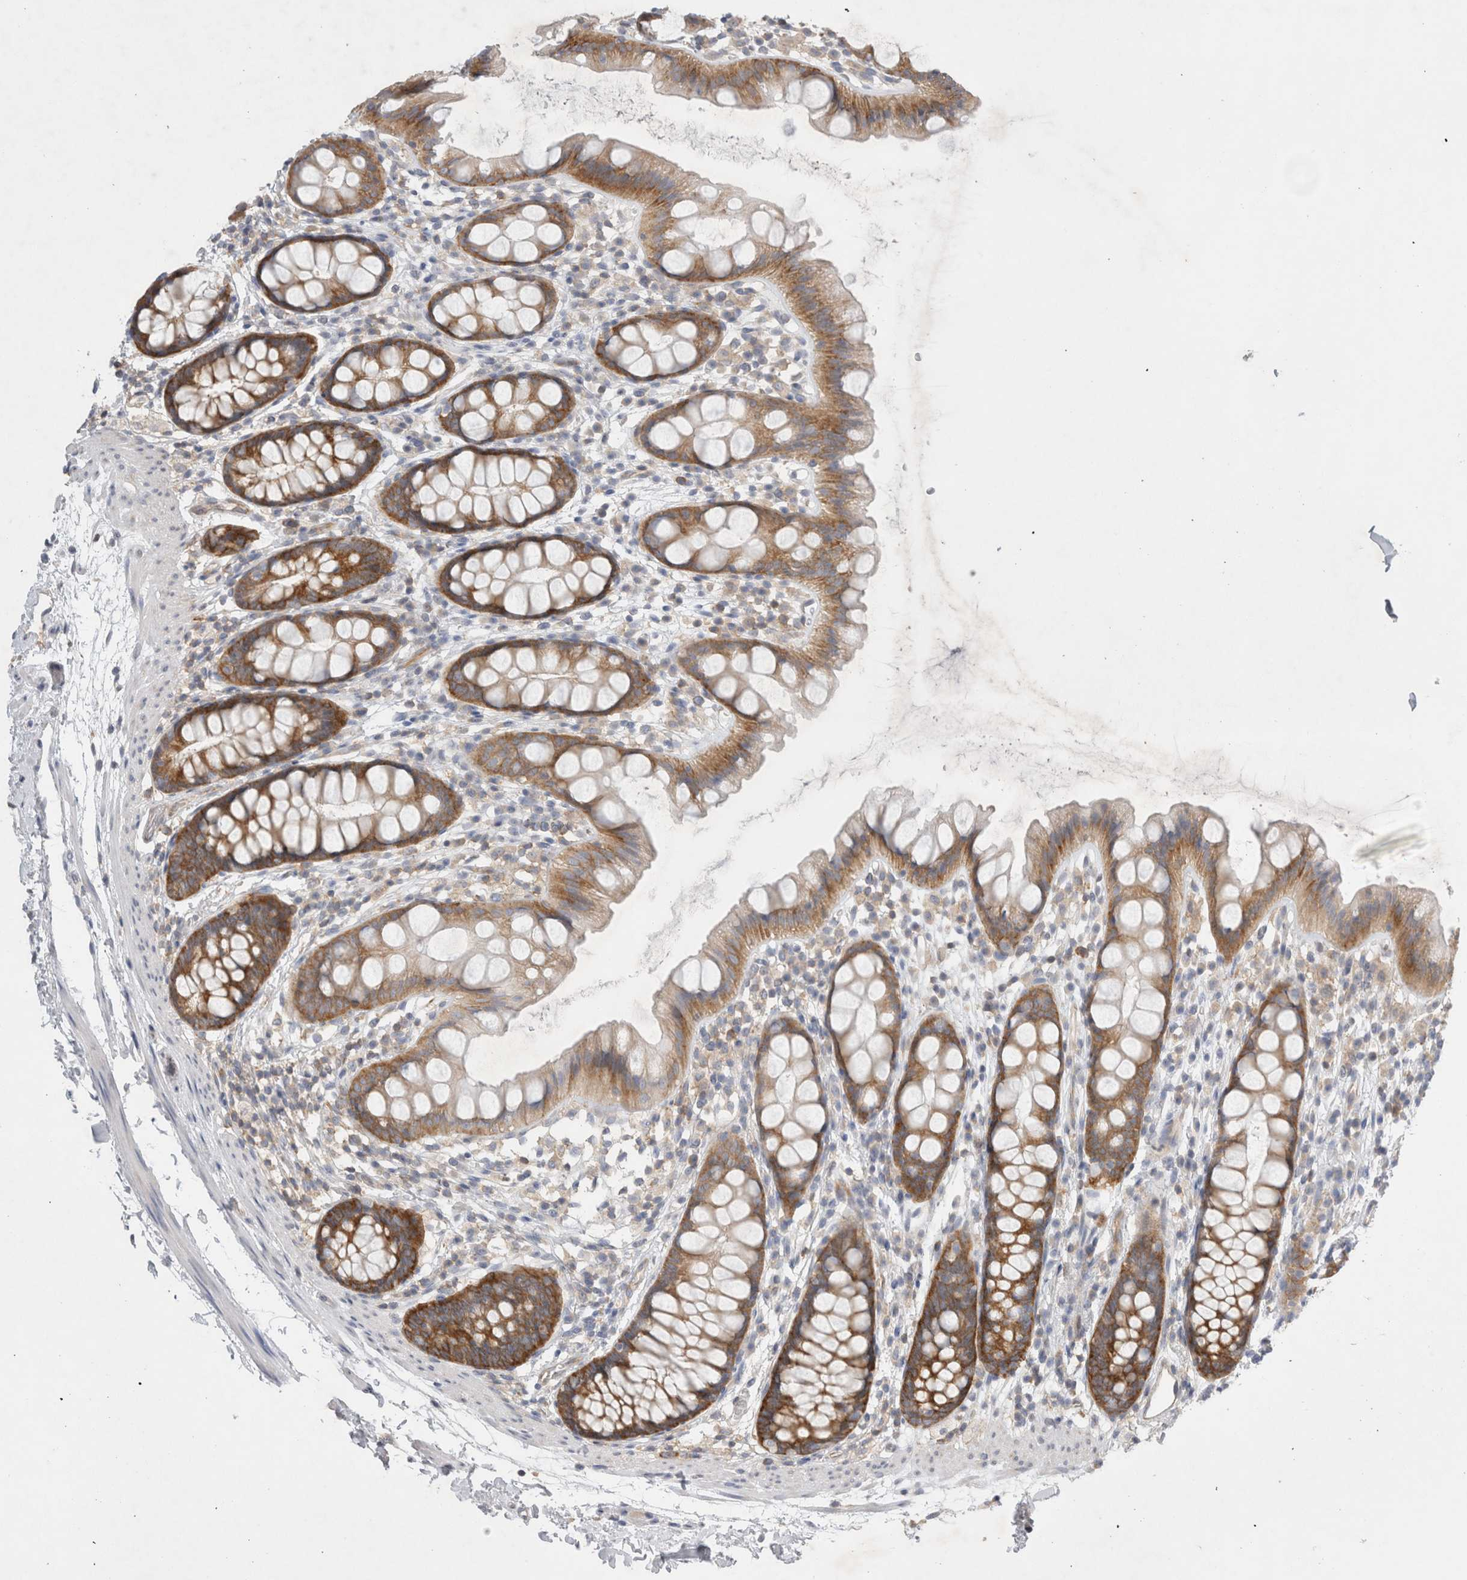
{"staining": {"intensity": "moderate", "quantity": ">75%", "location": "cytoplasmic/membranous"}, "tissue": "rectum", "cell_type": "Glandular cells", "image_type": "normal", "snomed": [{"axis": "morphology", "description": "Normal tissue, NOS"}, {"axis": "topography", "description": "Rectum"}], "caption": "This image demonstrates immunohistochemistry (IHC) staining of normal rectum, with medium moderate cytoplasmic/membranous staining in approximately >75% of glandular cells.", "gene": "ZNF23", "patient": {"sex": "female", "age": 65}}